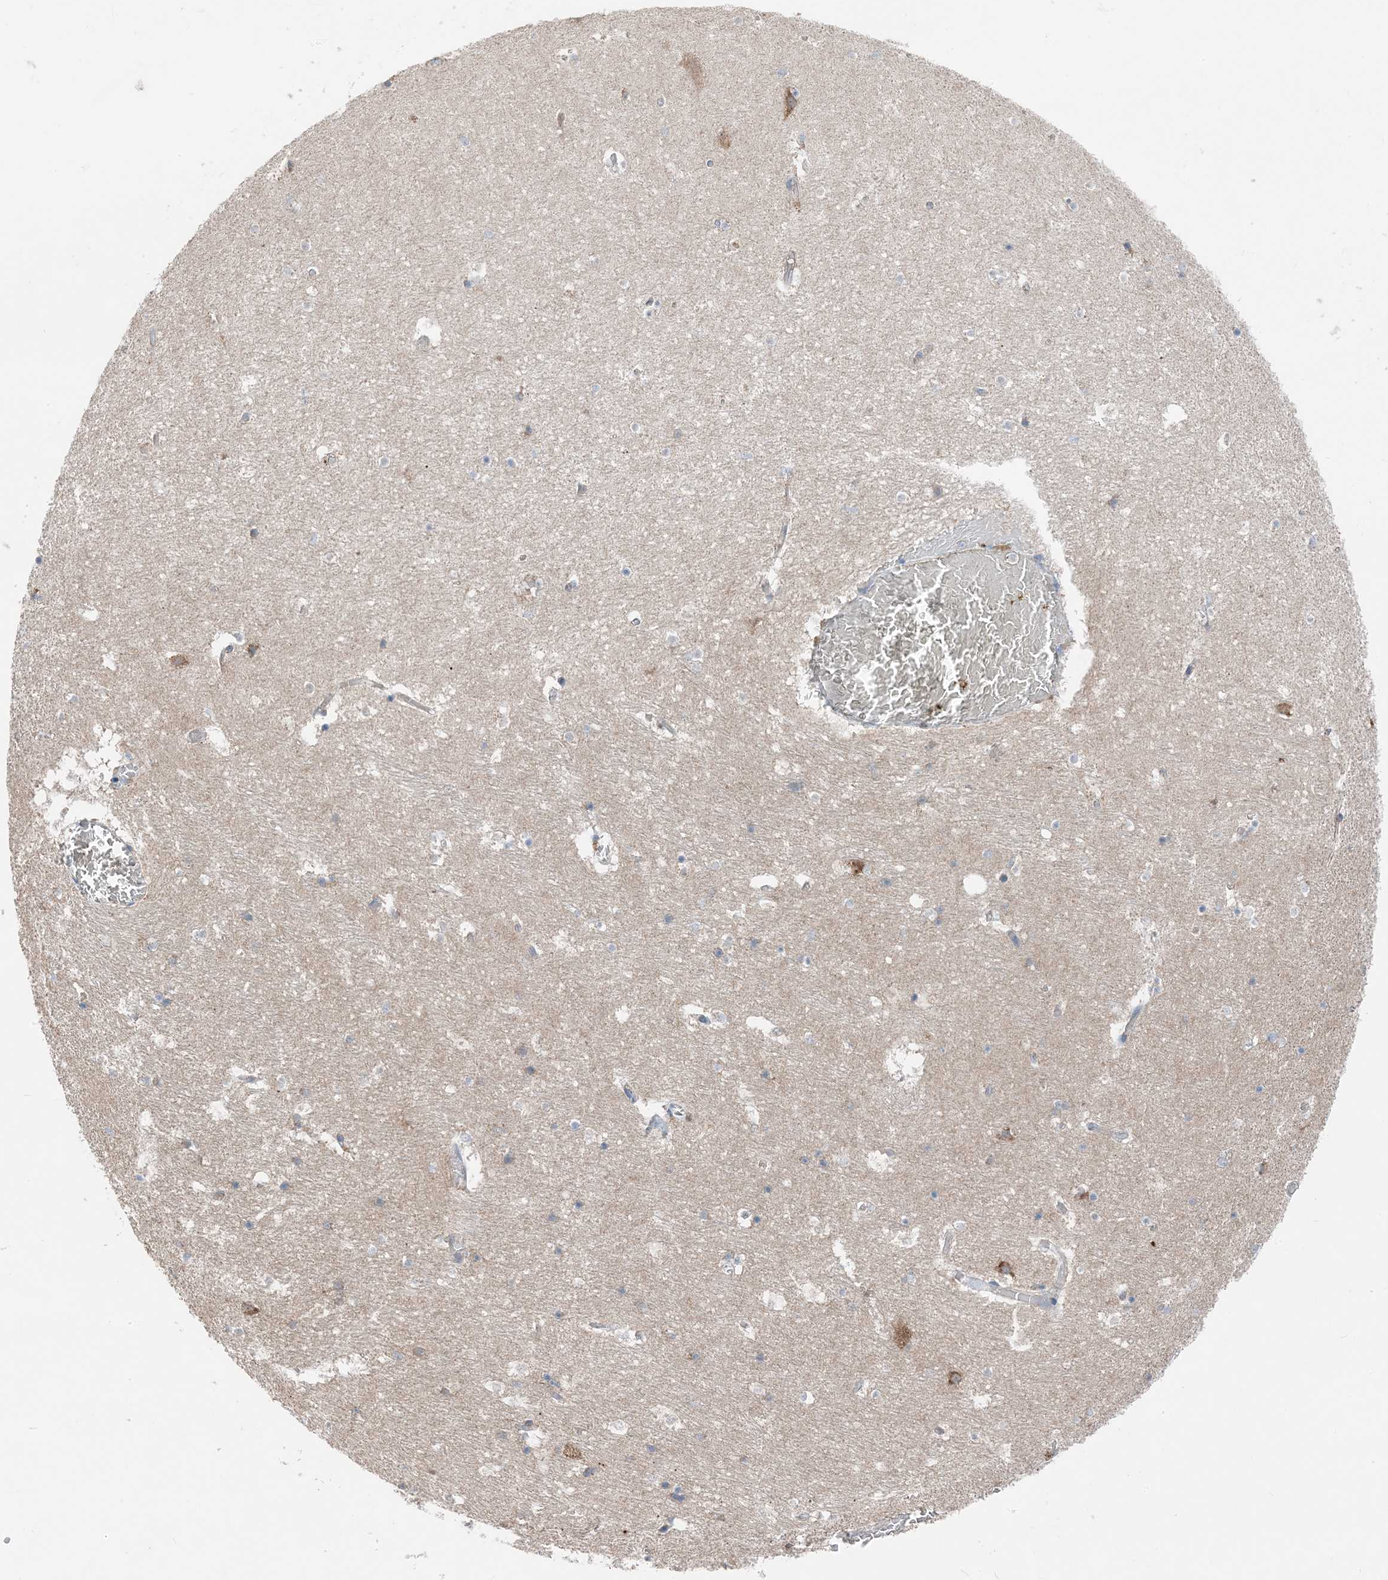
{"staining": {"intensity": "weak", "quantity": "<25%", "location": "cytoplasmic/membranous"}, "tissue": "hippocampus", "cell_type": "Glial cells", "image_type": "normal", "snomed": [{"axis": "morphology", "description": "Normal tissue, NOS"}, {"axis": "topography", "description": "Hippocampus"}], "caption": "Image shows no protein expression in glial cells of normal hippocampus. The staining is performed using DAB brown chromogen with nuclei counter-stained in using hematoxylin.", "gene": "DHX30", "patient": {"sex": "female", "age": 52}}